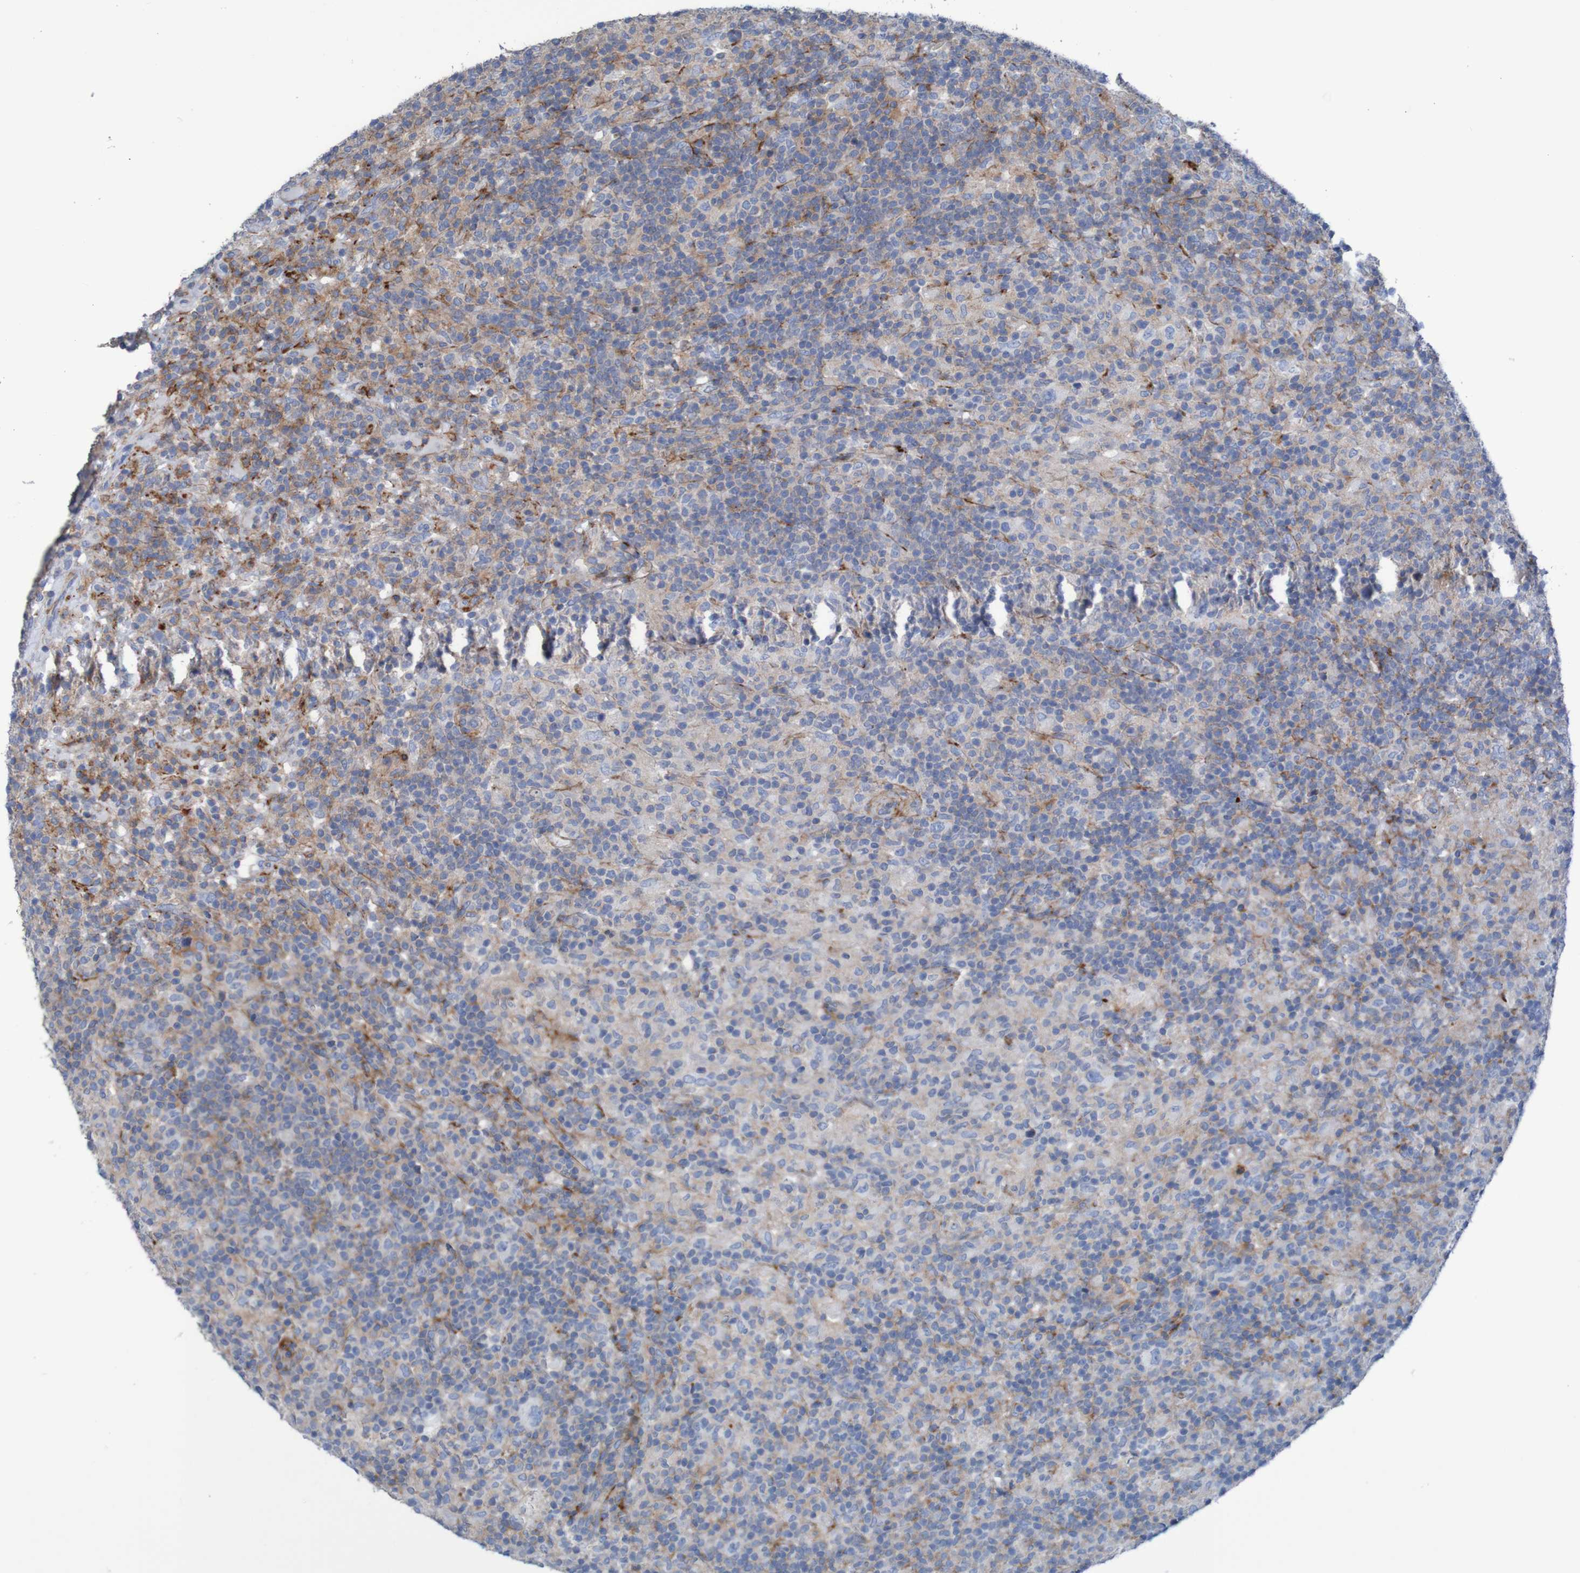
{"staining": {"intensity": "negative", "quantity": "none", "location": "none"}, "tissue": "lymphoma", "cell_type": "Tumor cells", "image_type": "cancer", "snomed": [{"axis": "morphology", "description": "Hodgkin's disease, NOS"}, {"axis": "topography", "description": "Lymph node"}], "caption": "Protein analysis of Hodgkin's disease shows no significant positivity in tumor cells.", "gene": "RNF182", "patient": {"sex": "male", "age": 70}}